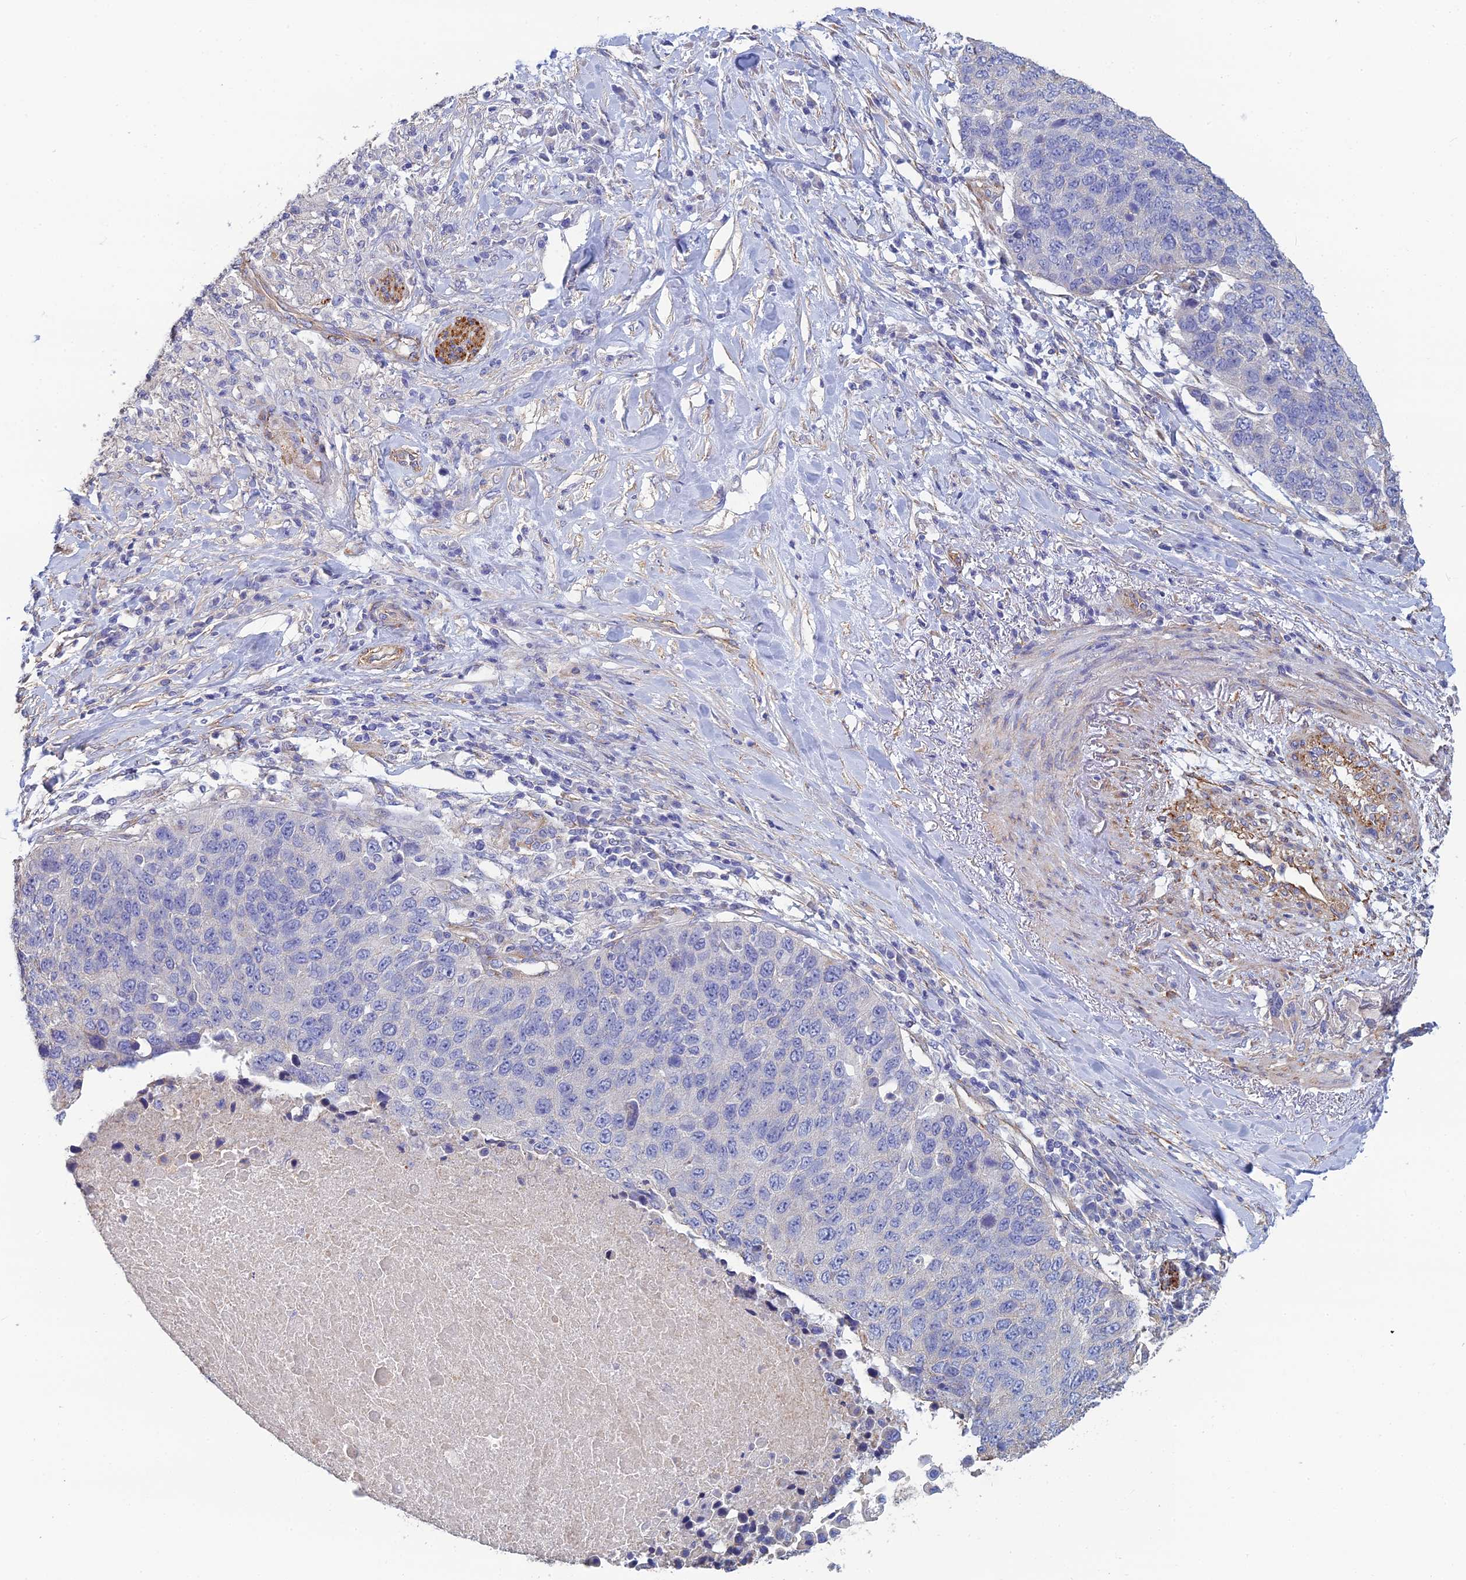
{"staining": {"intensity": "negative", "quantity": "none", "location": "none"}, "tissue": "lung cancer", "cell_type": "Tumor cells", "image_type": "cancer", "snomed": [{"axis": "morphology", "description": "Normal tissue, NOS"}, {"axis": "morphology", "description": "Squamous cell carcinoma, NOS"}, {"axis": "topography", "description": "Lymph node"}, {"axis": "topography", "description": "Lung"}], "caption": "Tumor cells are negative for brown protein staining in squamous cell carcinoma (lung).", "gene": "PCDHA5", "patient": {"sex": "male", "age": 66}}